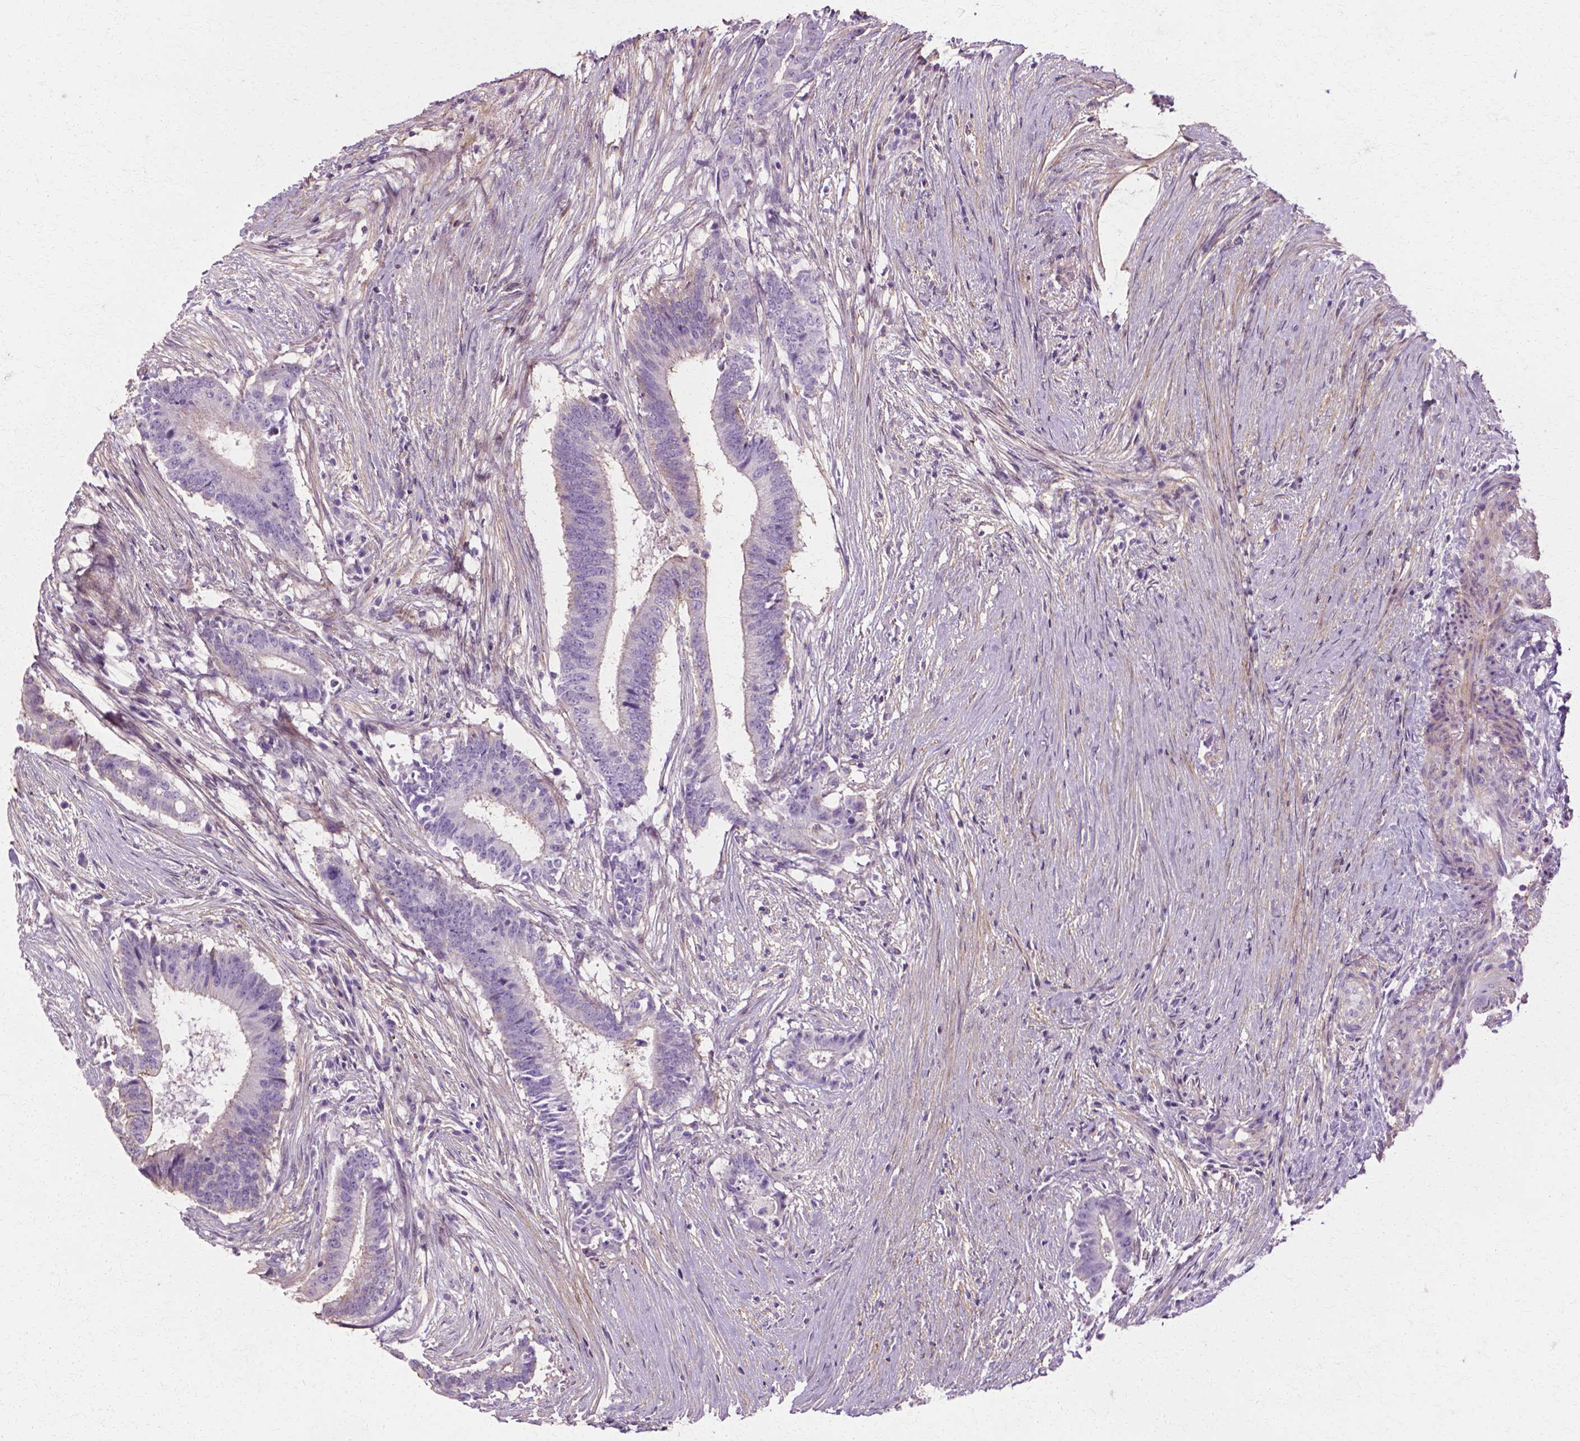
{"staining": {"intensity": "weak", "quantity": "<25%", "location": "cytoplasmic/membranous"}, "tissue": "colorectal cancer", "cell_type": "Tumor cells", "image_type": "cancer", "snomed": [{"axis": "morphology", "description": "Adenocarcinoma, NOS"}, {"axis": "topography", "description": "Colon"}], "caption": "Colorectal cancer (adenocarcinoma) was stained to show a protein in brown. There is no significant staining in tumor cells.", "gene": "CFAP157", "patient": {"sex": "female", "age": 43}}